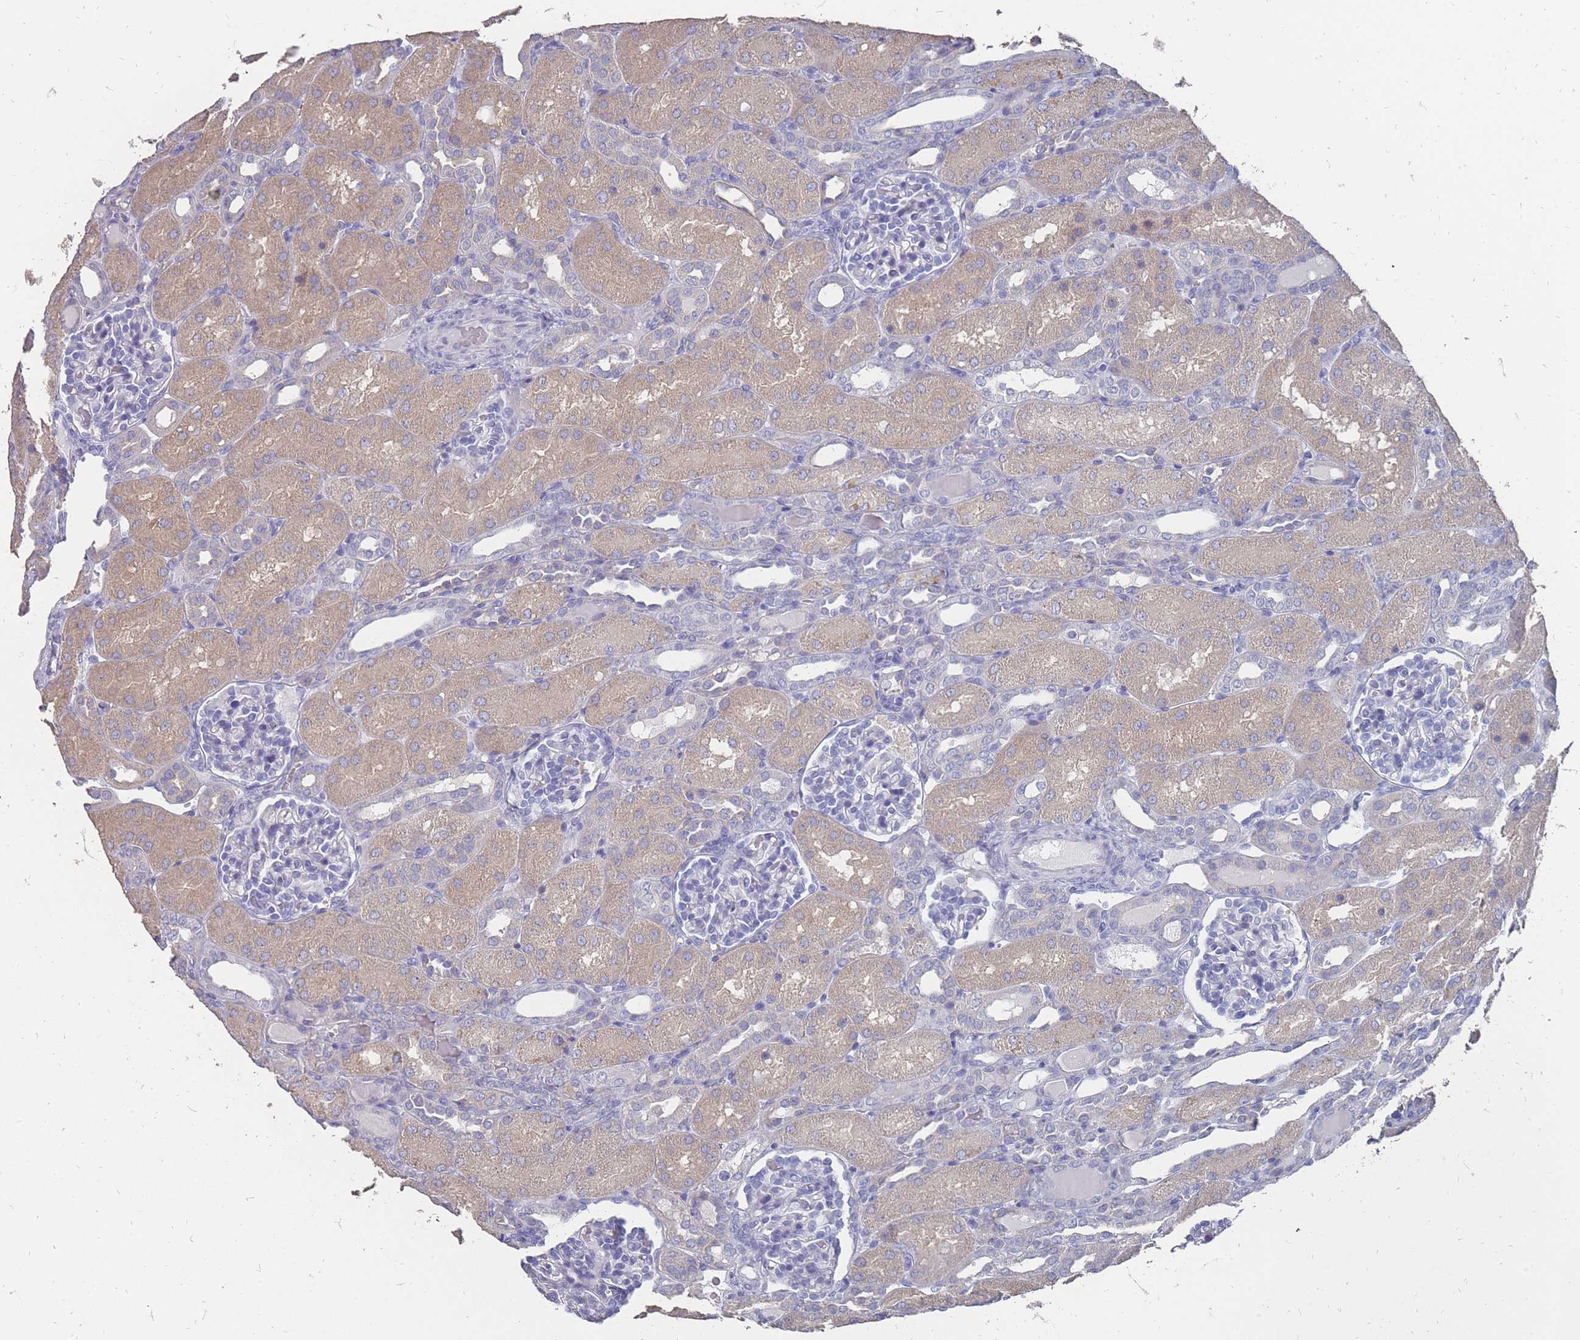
{"staining": {"intensity": "negative", "quantity": "none", "location": "none"}, "tissue": "kidney", "cell_type": "Cells in glomeruli", "image_type": "normal", "snomed": [{"axis": "morphology", "description": "Normal tissue, NOS"}, {"axis": "topography", "description": "Kidney"}], "caption": "Image shows no significant protein staining in cells in glomeruli of normal kidney.", "gene": "OTULINL", "patient": {"sex": "male", "age": 1}}